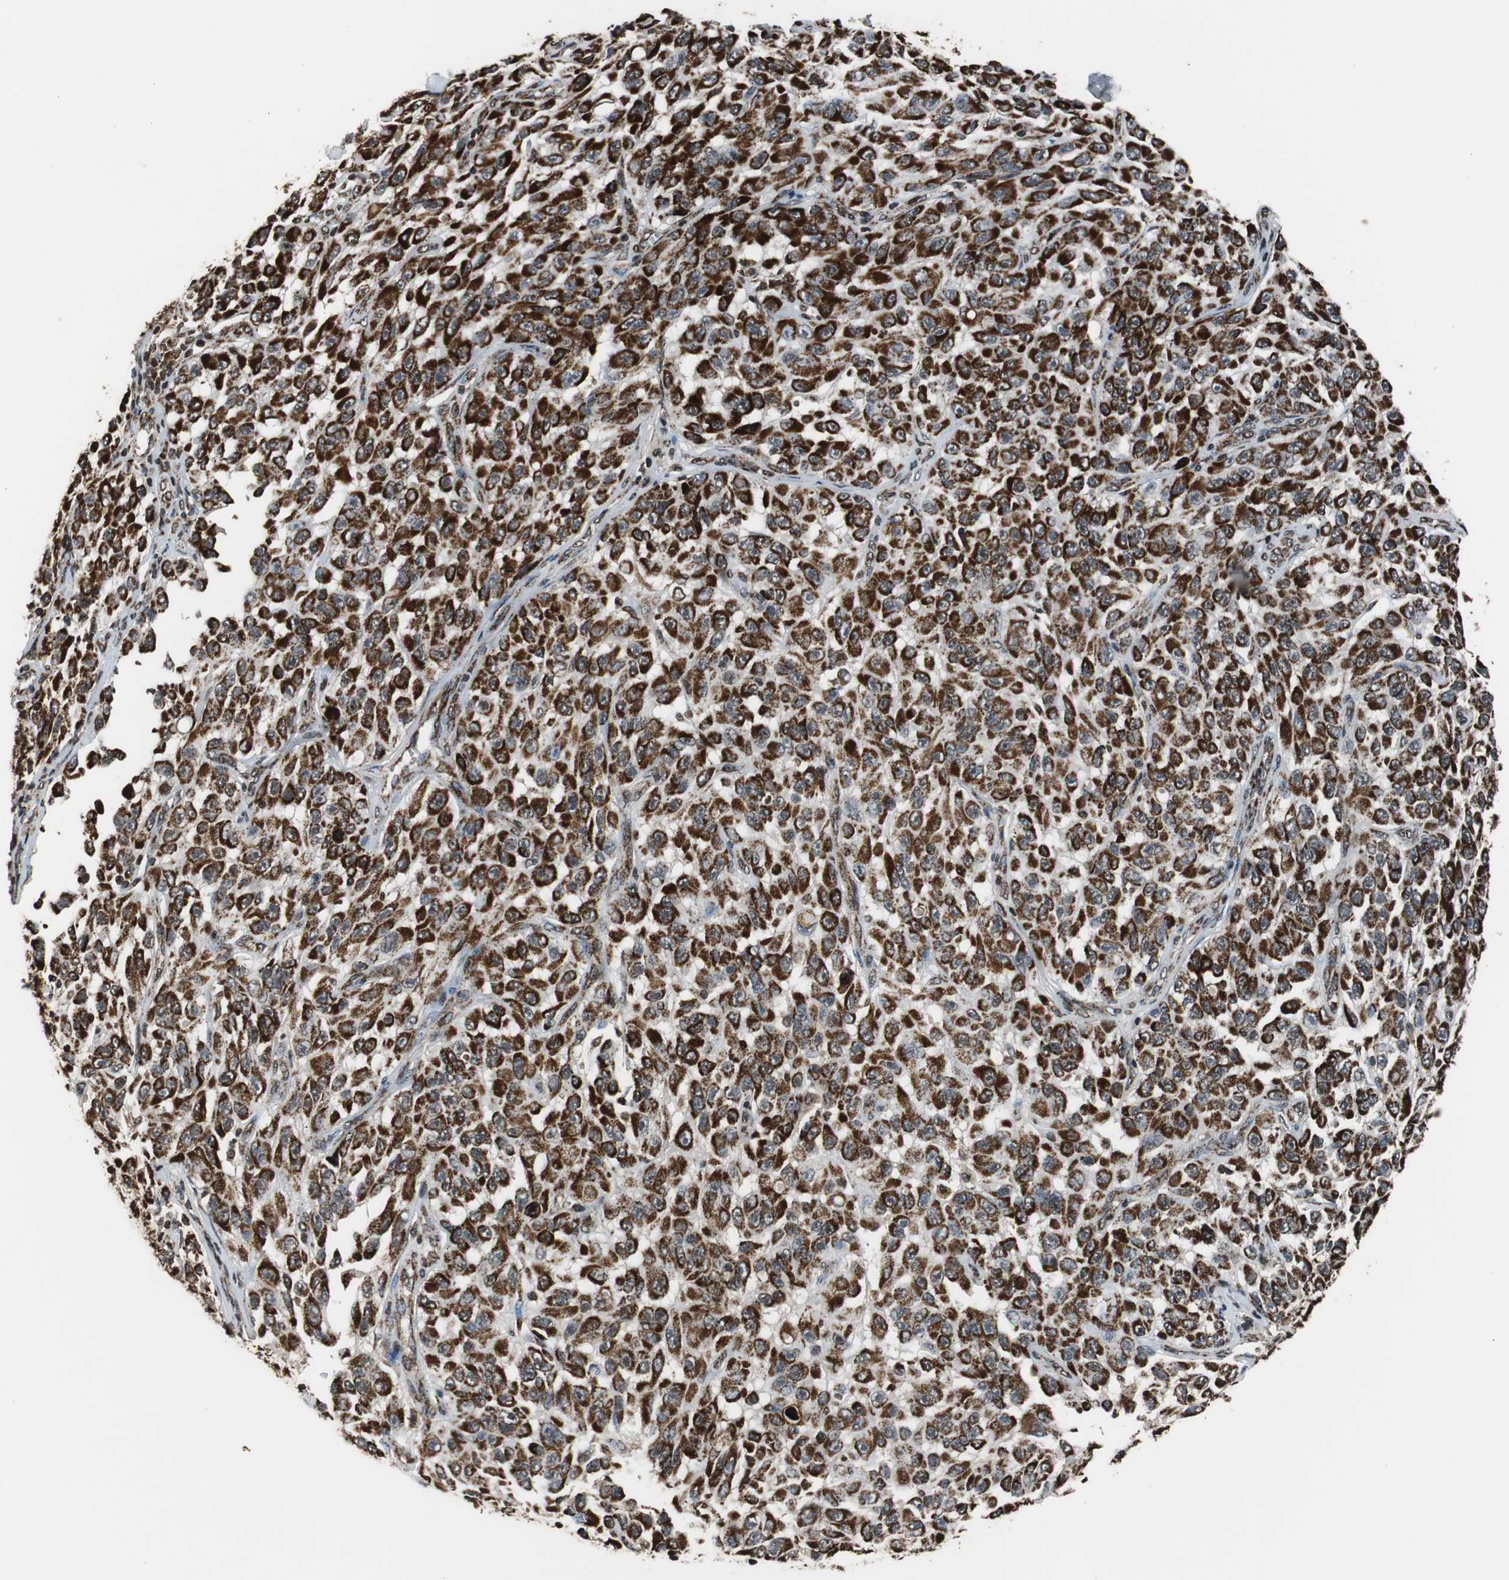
{"staining": {"intensity": "strong", "quantity": ">75%", "location": "cytoplasmic/membranous"}, "tissue": "melanoma", "cell_type": "Tumor cells", "image_type": "cancer", "snomed": [{"axis": "morphology", "description": "Malignant melanoma, NOS"}, {"axis": "topography", "description": "Skin"}], "caption": "Immunohistochemical staining of human melanoma shows high levels of strong cytoplasmic/membranous positivity in approximately >75% of tumor cells.", "gene": "HSPA9", "patient": {"sex": "male", "age": 30}}